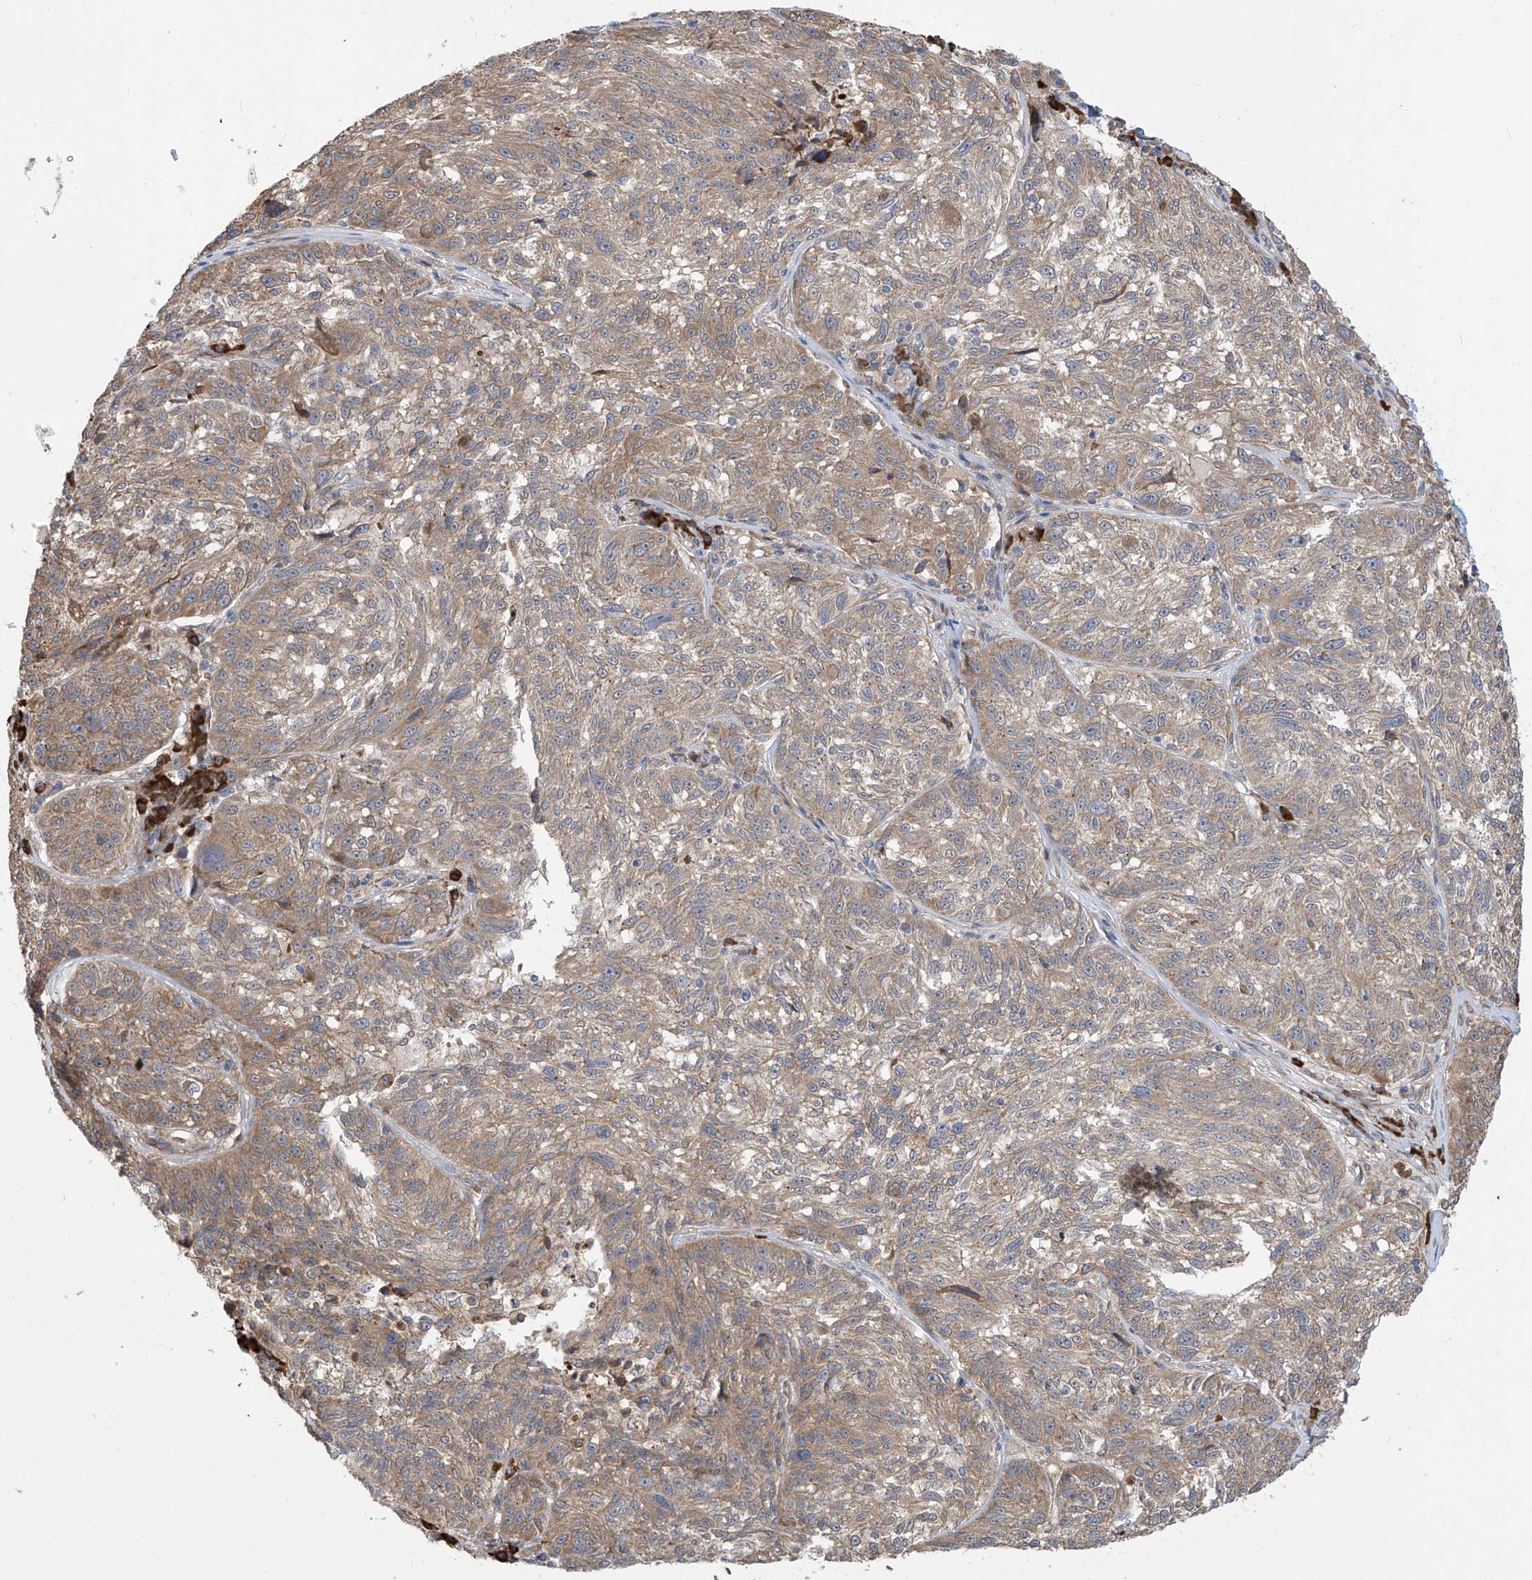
{"staining": {"intensity": "moderate", "quantity": "25%-75%", "location": "cytoplasmic/membranous"}, "tissue": "melanoma", "cell_type": "Tumor cells", "image_type": "cancer", "snomed": [{"axis": "morphology", "description": "Malignant melanoma, NOS"}, {"axis": "topography", "description": "Skin"}], "caption": "Approximately 25%-75% of tumor cells in human melanoma exhibit moderate cytoplasmic/membranous protein staining as visualized by brown immunohistochemical staining.", "gene": "KIAA1522", "patient": {"sex": "male", "age": 53}}